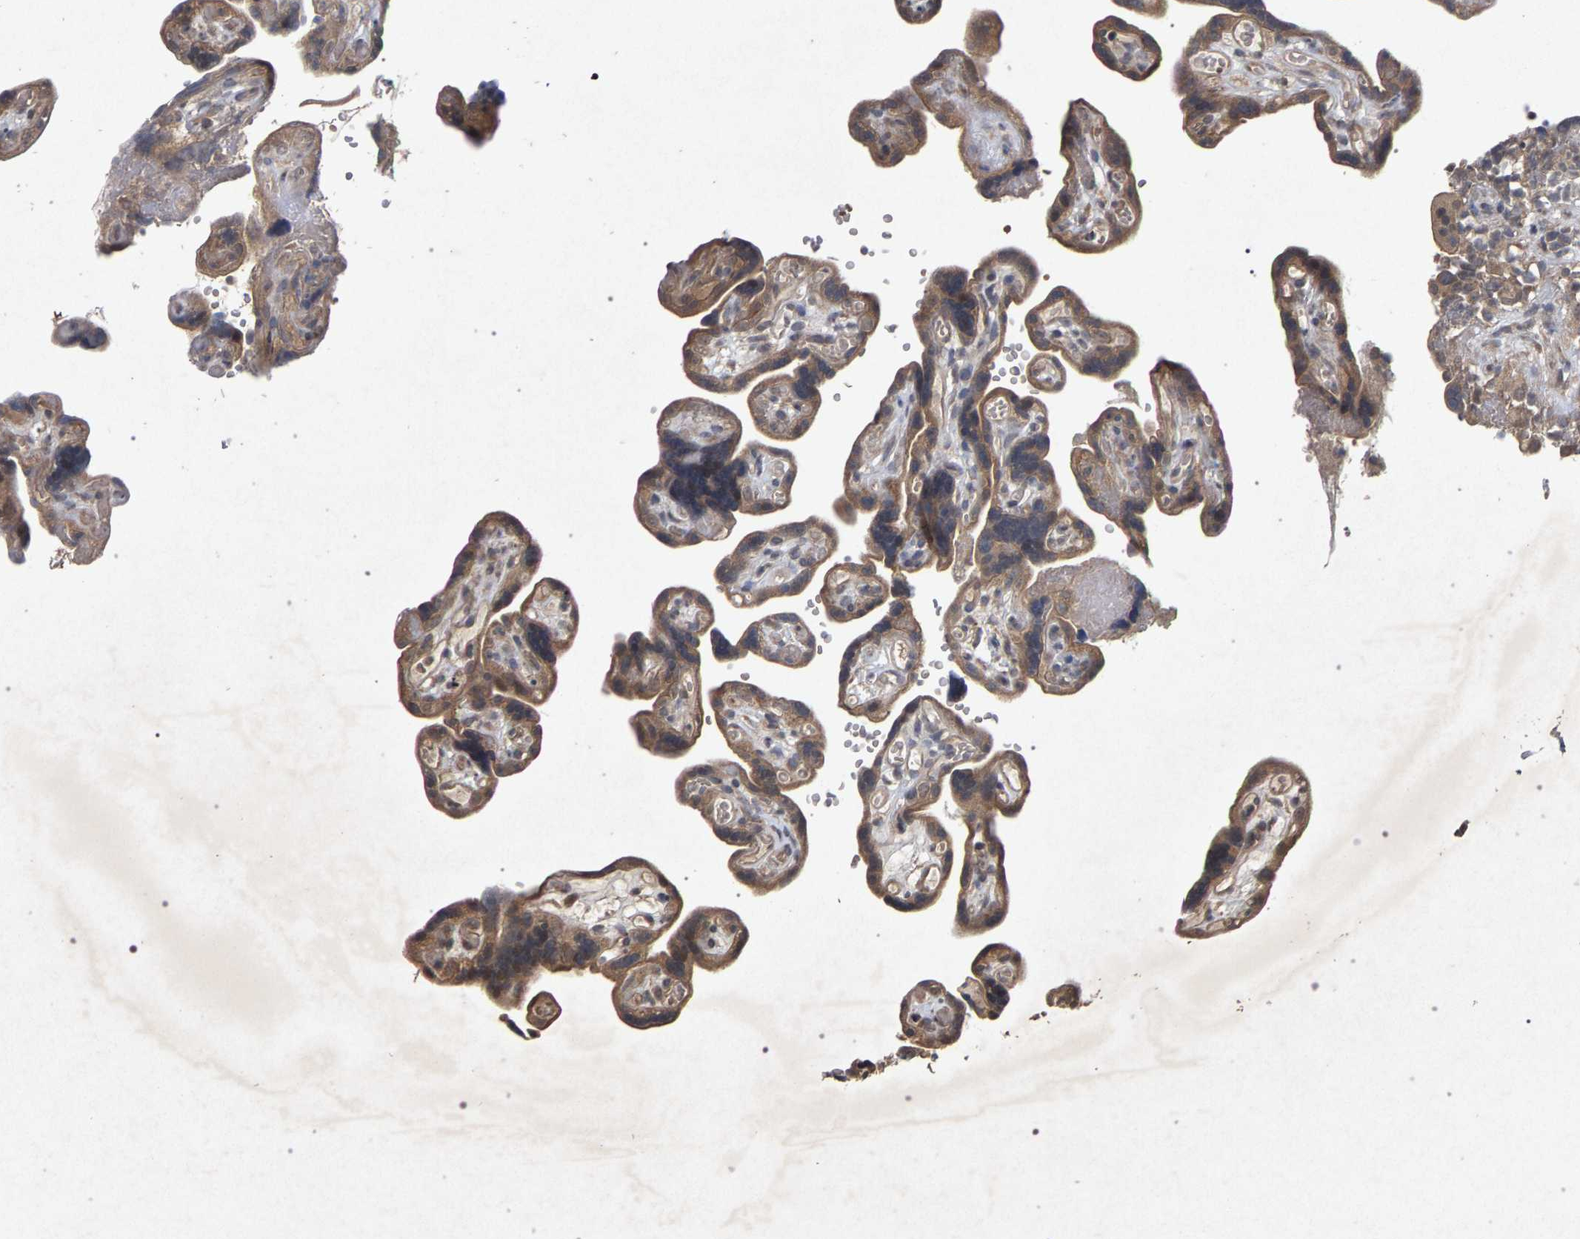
{"staining": {"intensity": "weak", "quantity": ">75%", "location": "cytoplasmic/membranous"}, "tissue": "placenta", "cell_type": "Decidual cells", "image_type": "normal", "snomed": [{"axis": "morphology", "description": "Normal tissue, NOS"}, {"axis": "topography", "description": "Placenta"}], "caption": "Immunohistochemistry (DAB (3,3'-diaminobenzidine)) staining of normal human placenta shows weak cytoplasmic/membranous protein staining in approximately >75% of decidual cells. Using DAB (brown) and hematoxylin (blue) stains, captured at high magnification using brightfield microscopy.", "gene": "SLC4A4", "patient": {"sex": "female", "age": 30}}